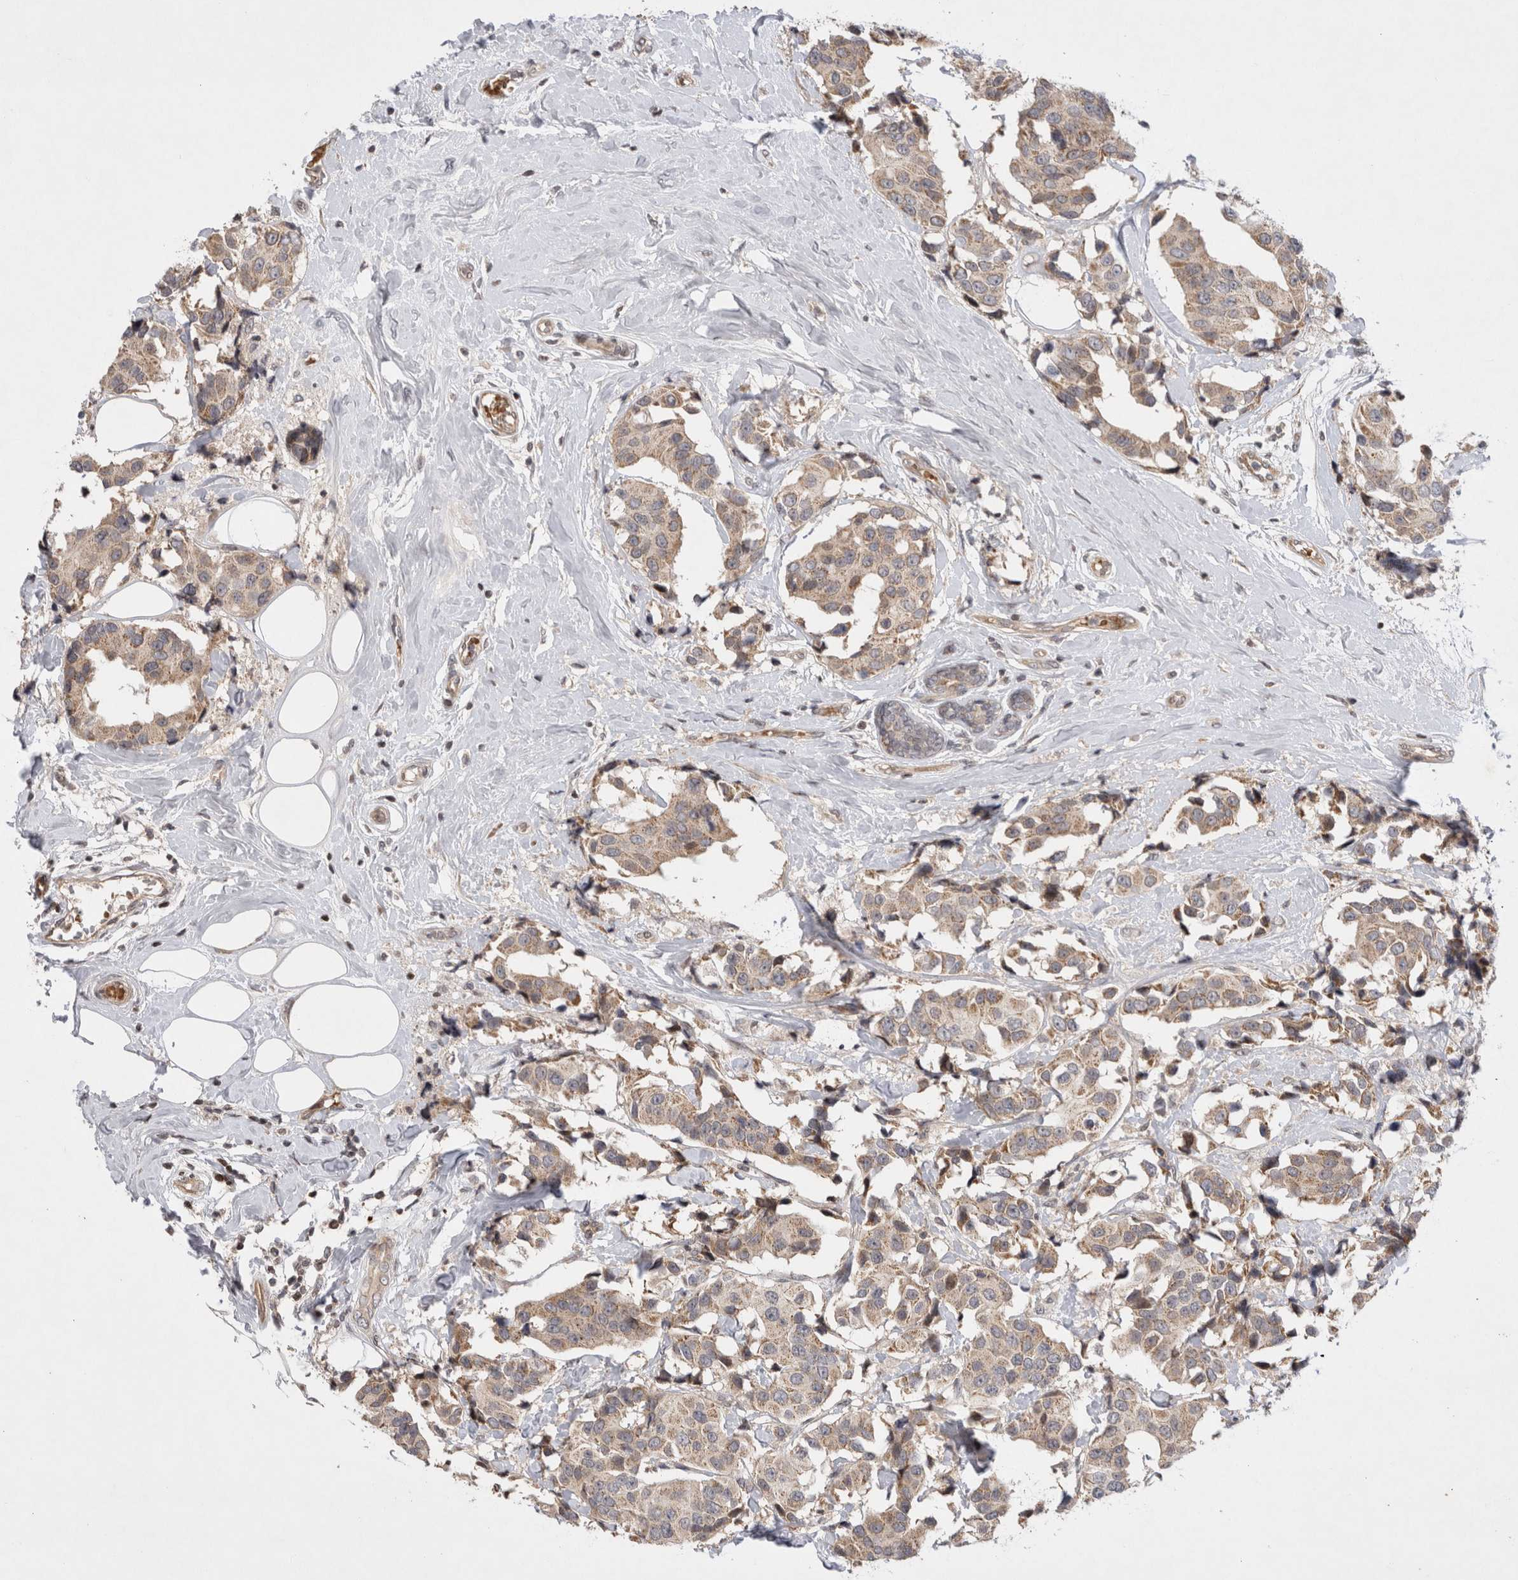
{"staining": {"intensity": "moderate", "quantity": ">75%", "location": "cytoplasmic/membranous"}, "tissue": "breast cancer", "cell_type": "Tumor cells", "image_type": "cancer", "snomed": [{"axis": "morphology", "description": "Normal tissue, NOS"}, {"axis": "morphology", "description": "Duct carcinoma"}, {"axis": "topography", "description": "Breast"}], "caption": "Immunohistochemistry (IHC) (DAB) staining of human breast cancer (intraductal carcinoma) displays moderate cytoplasmic/membranous protein expression in about >75% of tumor cells. The protein of interest is shown in brown color, while the nuclei are stained blue.", "gene": "EIF2AK1", "patient": {"sex": "female", "age": 39}}